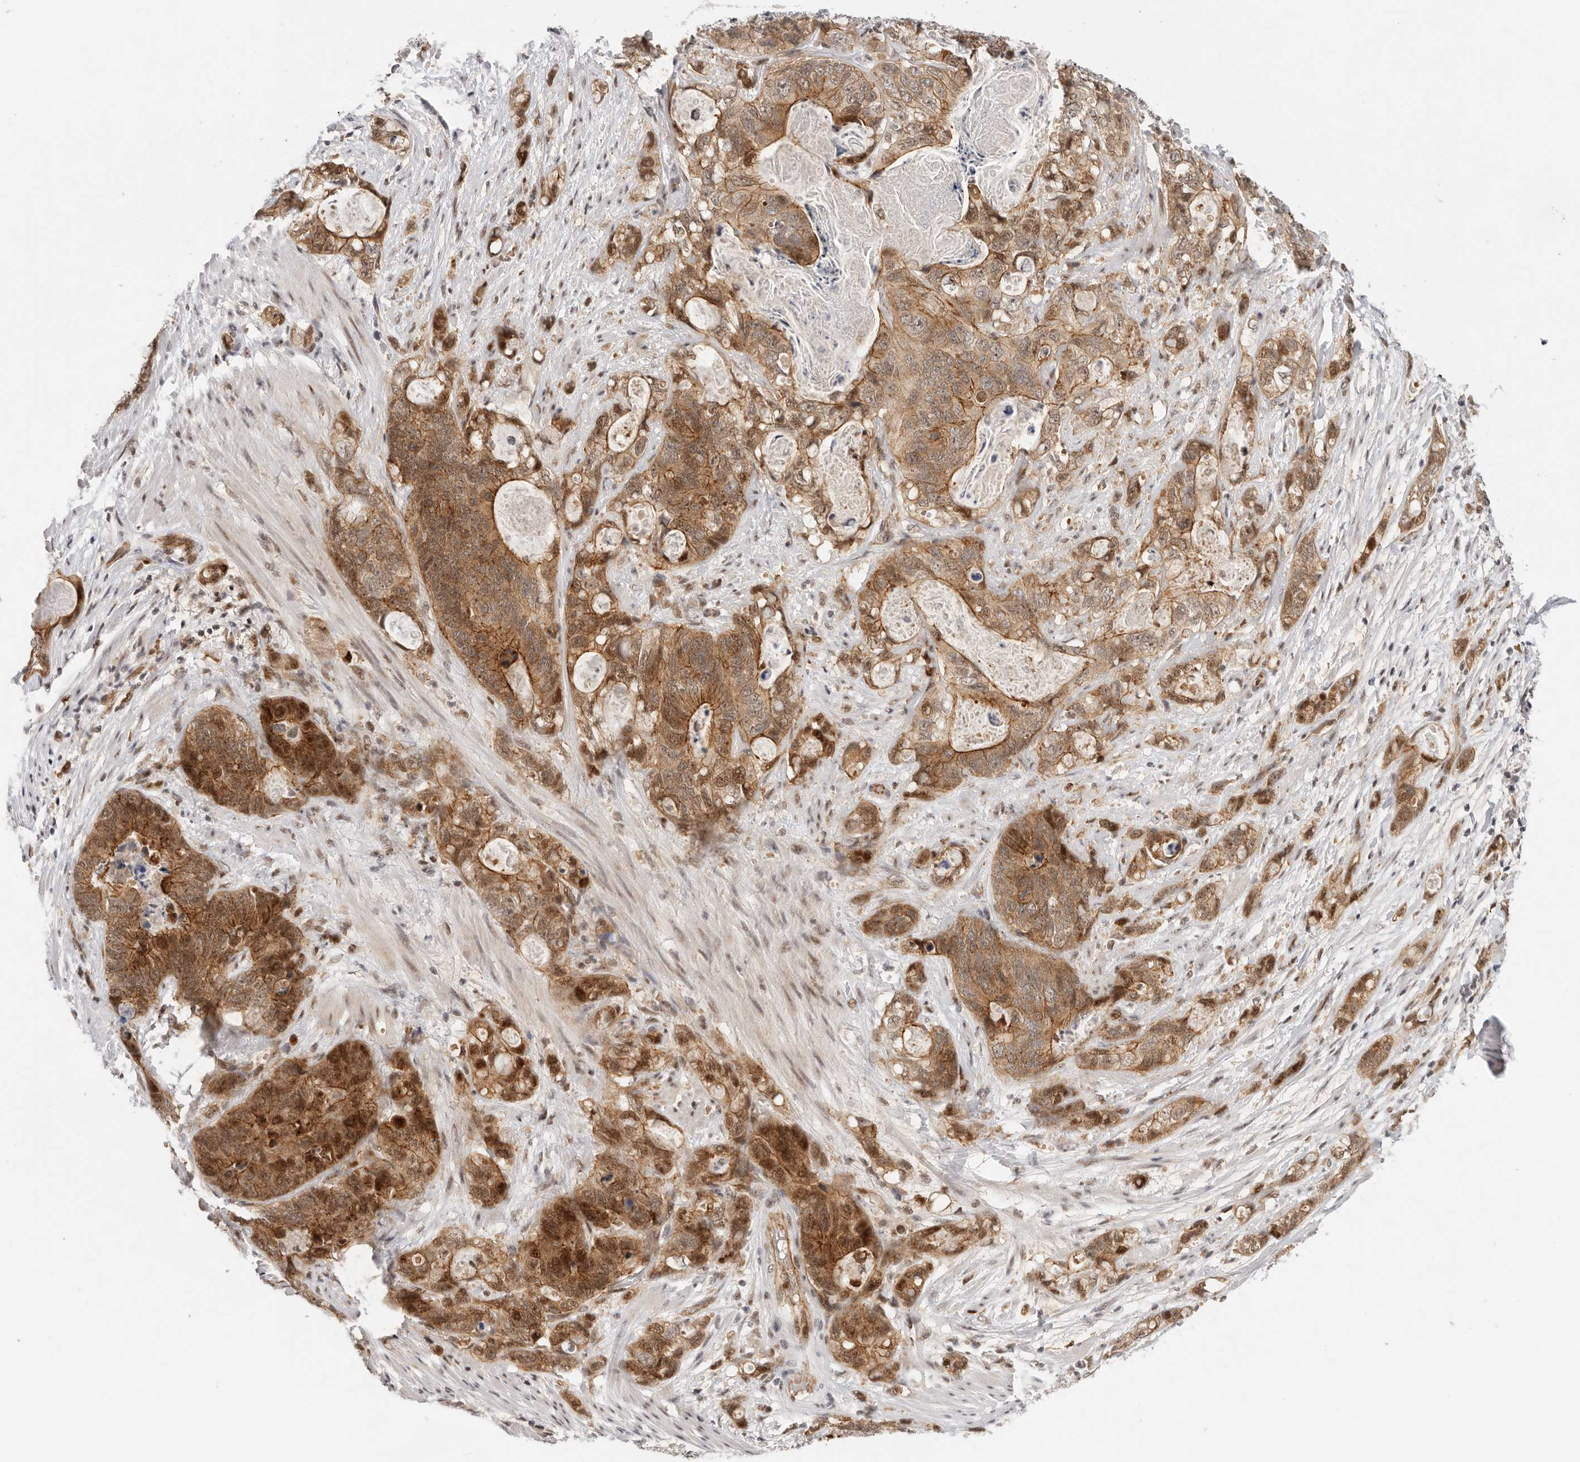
{"staining": {"intensity": "strong", "quantity": ">75%", "location": "cytoplasmic/membranous,nuclear"}, "tissue": "stomach cancer", "cell_type": "Tumor cells", "image_type": "cancer", "snomed": [{"axis": "morphology", "description": "Normal tissue, NOS"}, {"axis": "morphology", "description": "Adenocarcinoma, NOS"}, {"axis": "topography", "description": "Stomach"}], "caption": "A high-resolution photomicrograph shows immunohistochemistry (IHC) staining of stomach cancer, which displays strong cytoplasmic/membranous and nuclear expression in about >75% of tumor cells.", "gene": "AFDN", "patient": {"sex": "female", "age": 89}}